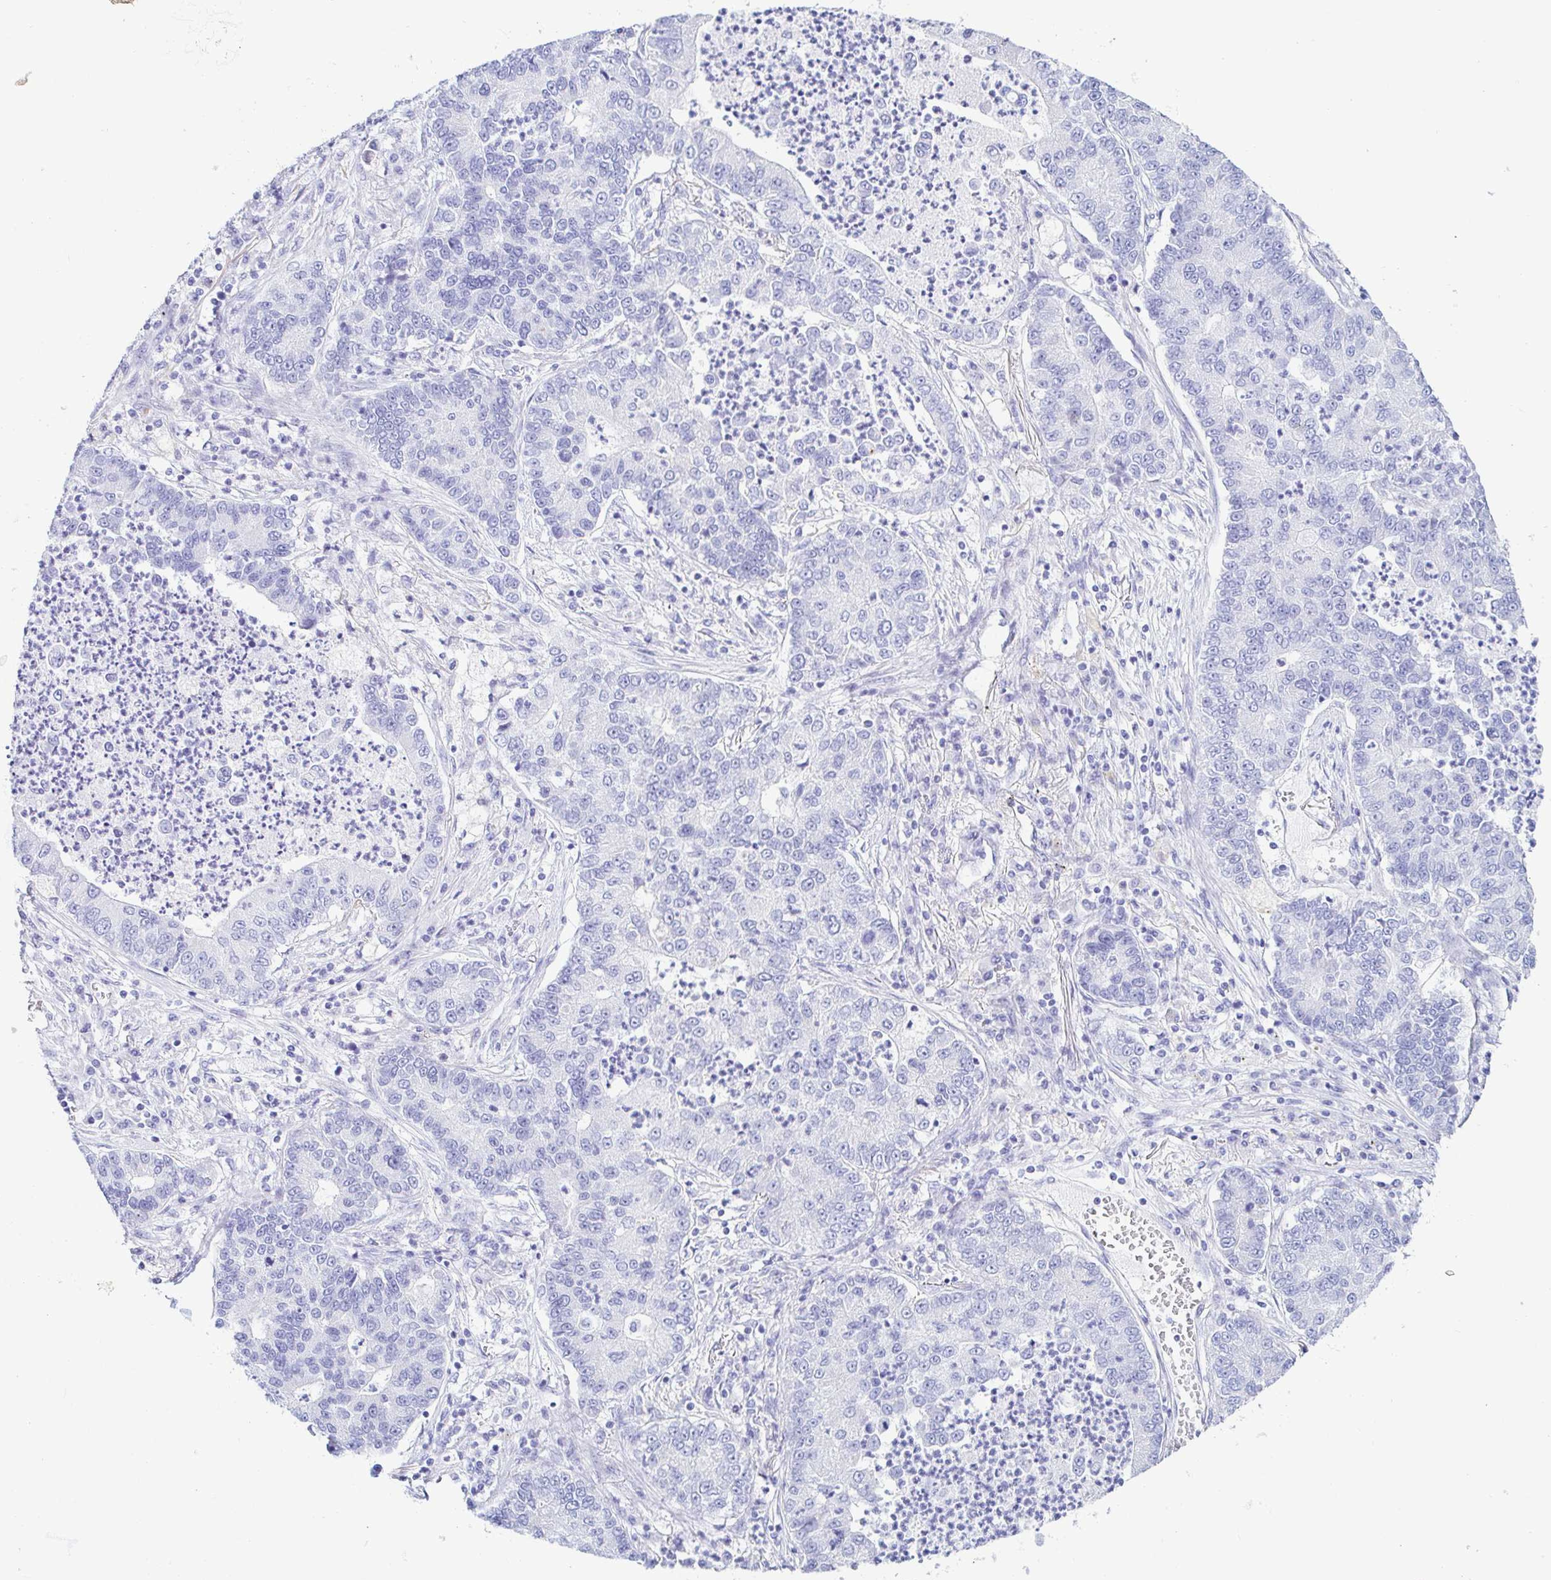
{"staining": {"intensity": "negative", "quantity": "none", "location": "none"}, "tissue": "lung cancer", "cell_type": "Tumor cells", "image_type": "cancer", "snomed": [{"axis": "morphology", "description": "Adenocarcinoma, NOS"}, {"axis": "topography", "description": "Lung"}], "caption": "Tumor cells are negative for brown protein staining in lung cancer (adenocarcinoma). The staining is performed using DAB (3,3'-diaminobenzidine) brown chromogen with nuclei counter-stained in using hematoxylin.", "gene": "PINLYP", "patient": {"sex": "female", "age": 57}}